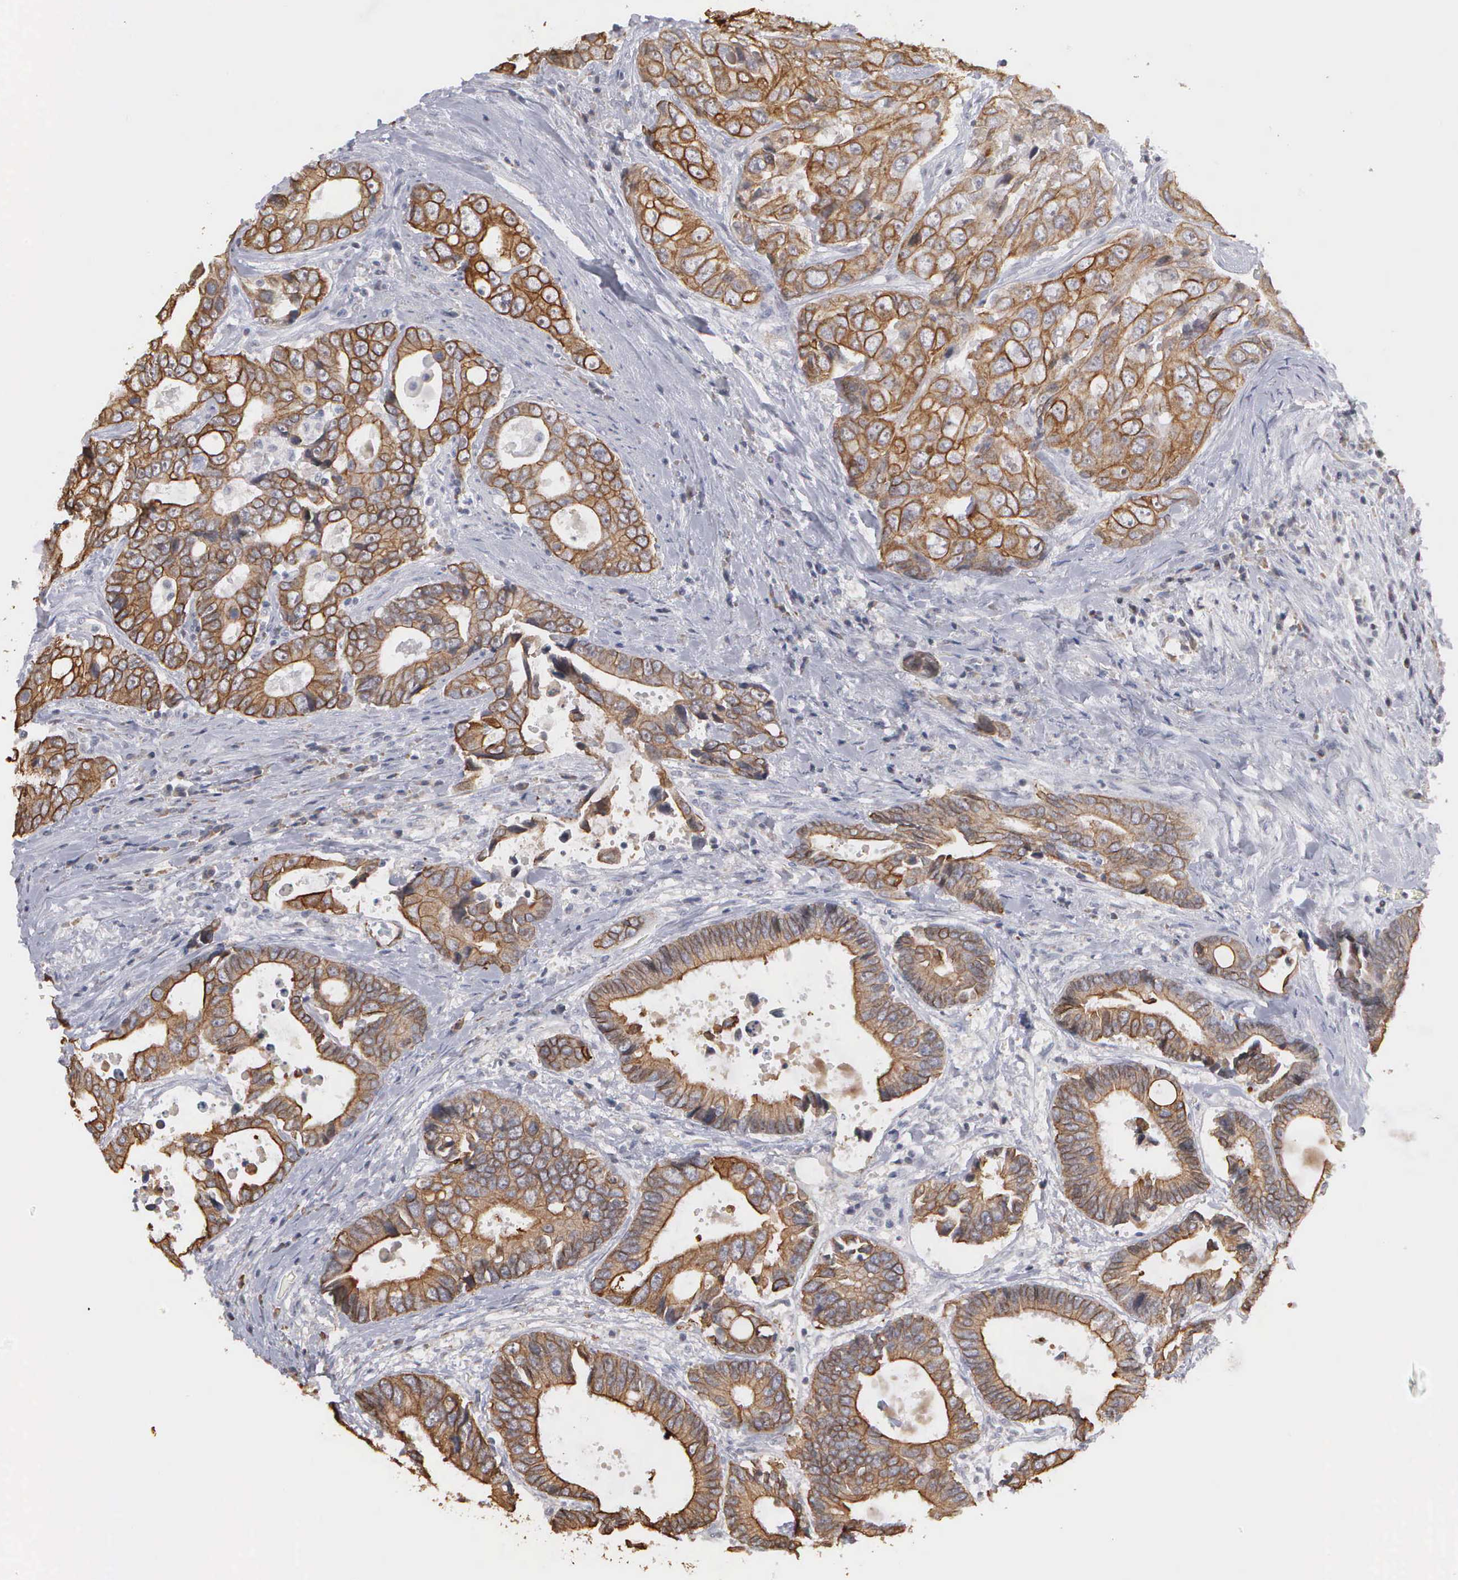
{"staining": {"intensity": "moderate", "quantity": "25%-75%", "location": "cytoplasmic/membranous"}, "tissue": "colorectal cancer", "cell_type": "Tumor cells", "image_type": "cancer", "snomed": [{"axis": "morphology", "description": "Adenocarcinoma, NOS"}, {"axis": "topography", "description": "Rectum"}], "caption": "An image showing moderate cytoplasmic/membranous positivity in approximately 25%-75% of tumor cells in colorectal cancer (adenocarcinoma), as visualized by brown immunohistochemical staining.", "gene": "WDR89", "patient": {"sex": "female", "age": 67}}